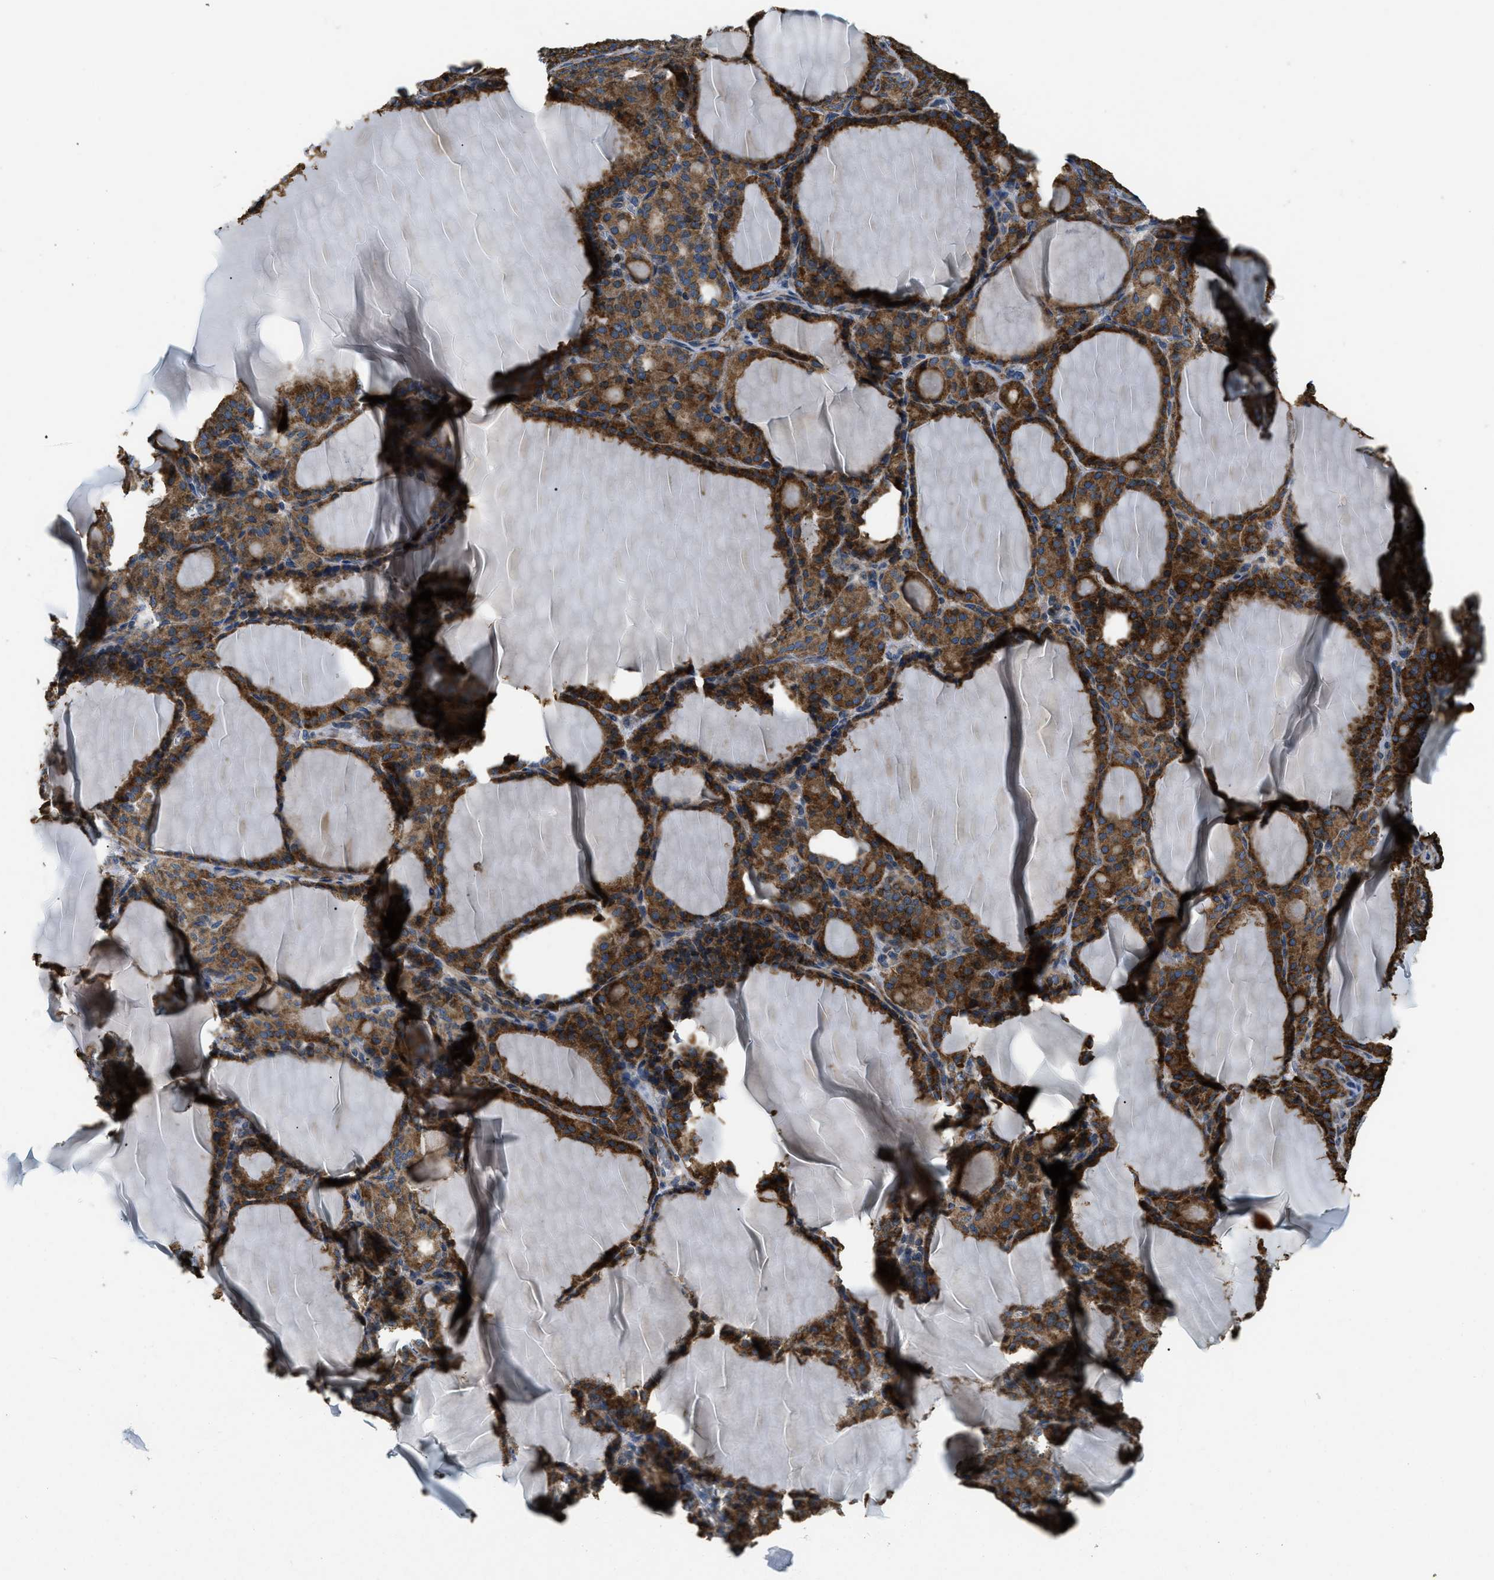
{"staining": {"intensity": "strong", "quantity": ">75%", "location": "cytoplasmic/membranous"}, "tissue": "thyroid gland", "cell_type": "Glandular cells", "image_type": "normal", "snomed": [{"axis": "morphology", "description": "Normal tissue, NOS"}, {"axis": "topography", "description": "Thyroid gland"}], "caption": "An immunohistochemistry image of unremarkable tissue is shown. Protein staining in brown highlights strong cytoplasmic/membranous positivity in thyroid gland within glandular cells. (brown staining indicates protein expression, while blue staining denotes nuclei).", "gene": "CSPG4", "patient": {"sex": "female", "age": 28}}